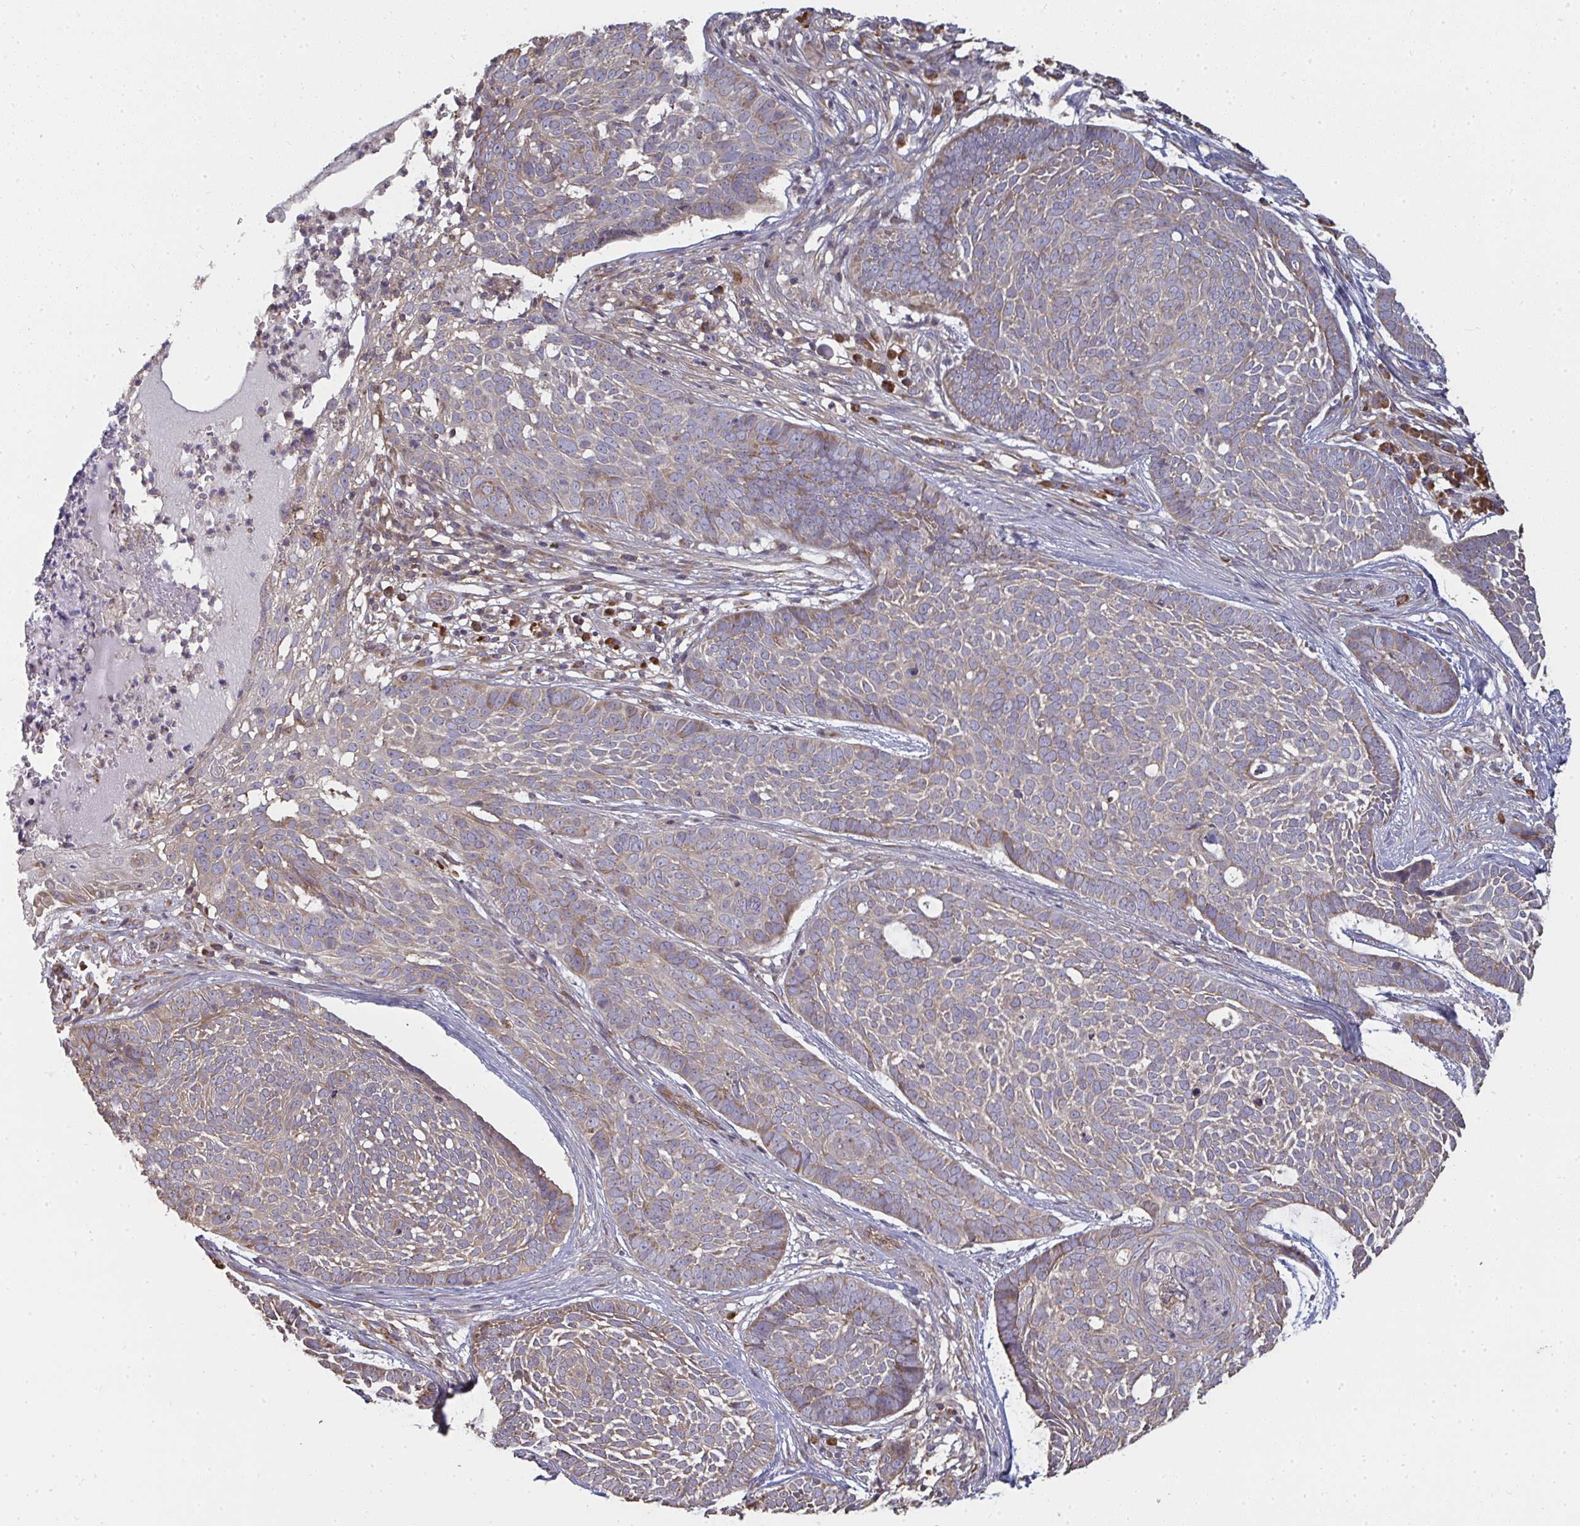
{"staining": {"intensity": "weak", "quantity": ">75%", "location": "cytoplasmic/membranous"}, "tissue": "skin cancer", "cell_type": "Tumor cells", "image_type": "cancer", "snomed": [{"axis": "morphology", "description": "Basal cell carcinoma"}, {"axis": "topography", "description": "Skin"}], "caption": "Brown immunohistochemical staining in human basal cell carcinoma (skin) demonstrates weak cytoplasmic/membranous staining in about >75% of tumor cells.", "gene": "ZFYVE28", "patient": {"sex": "female", "age": 89}}